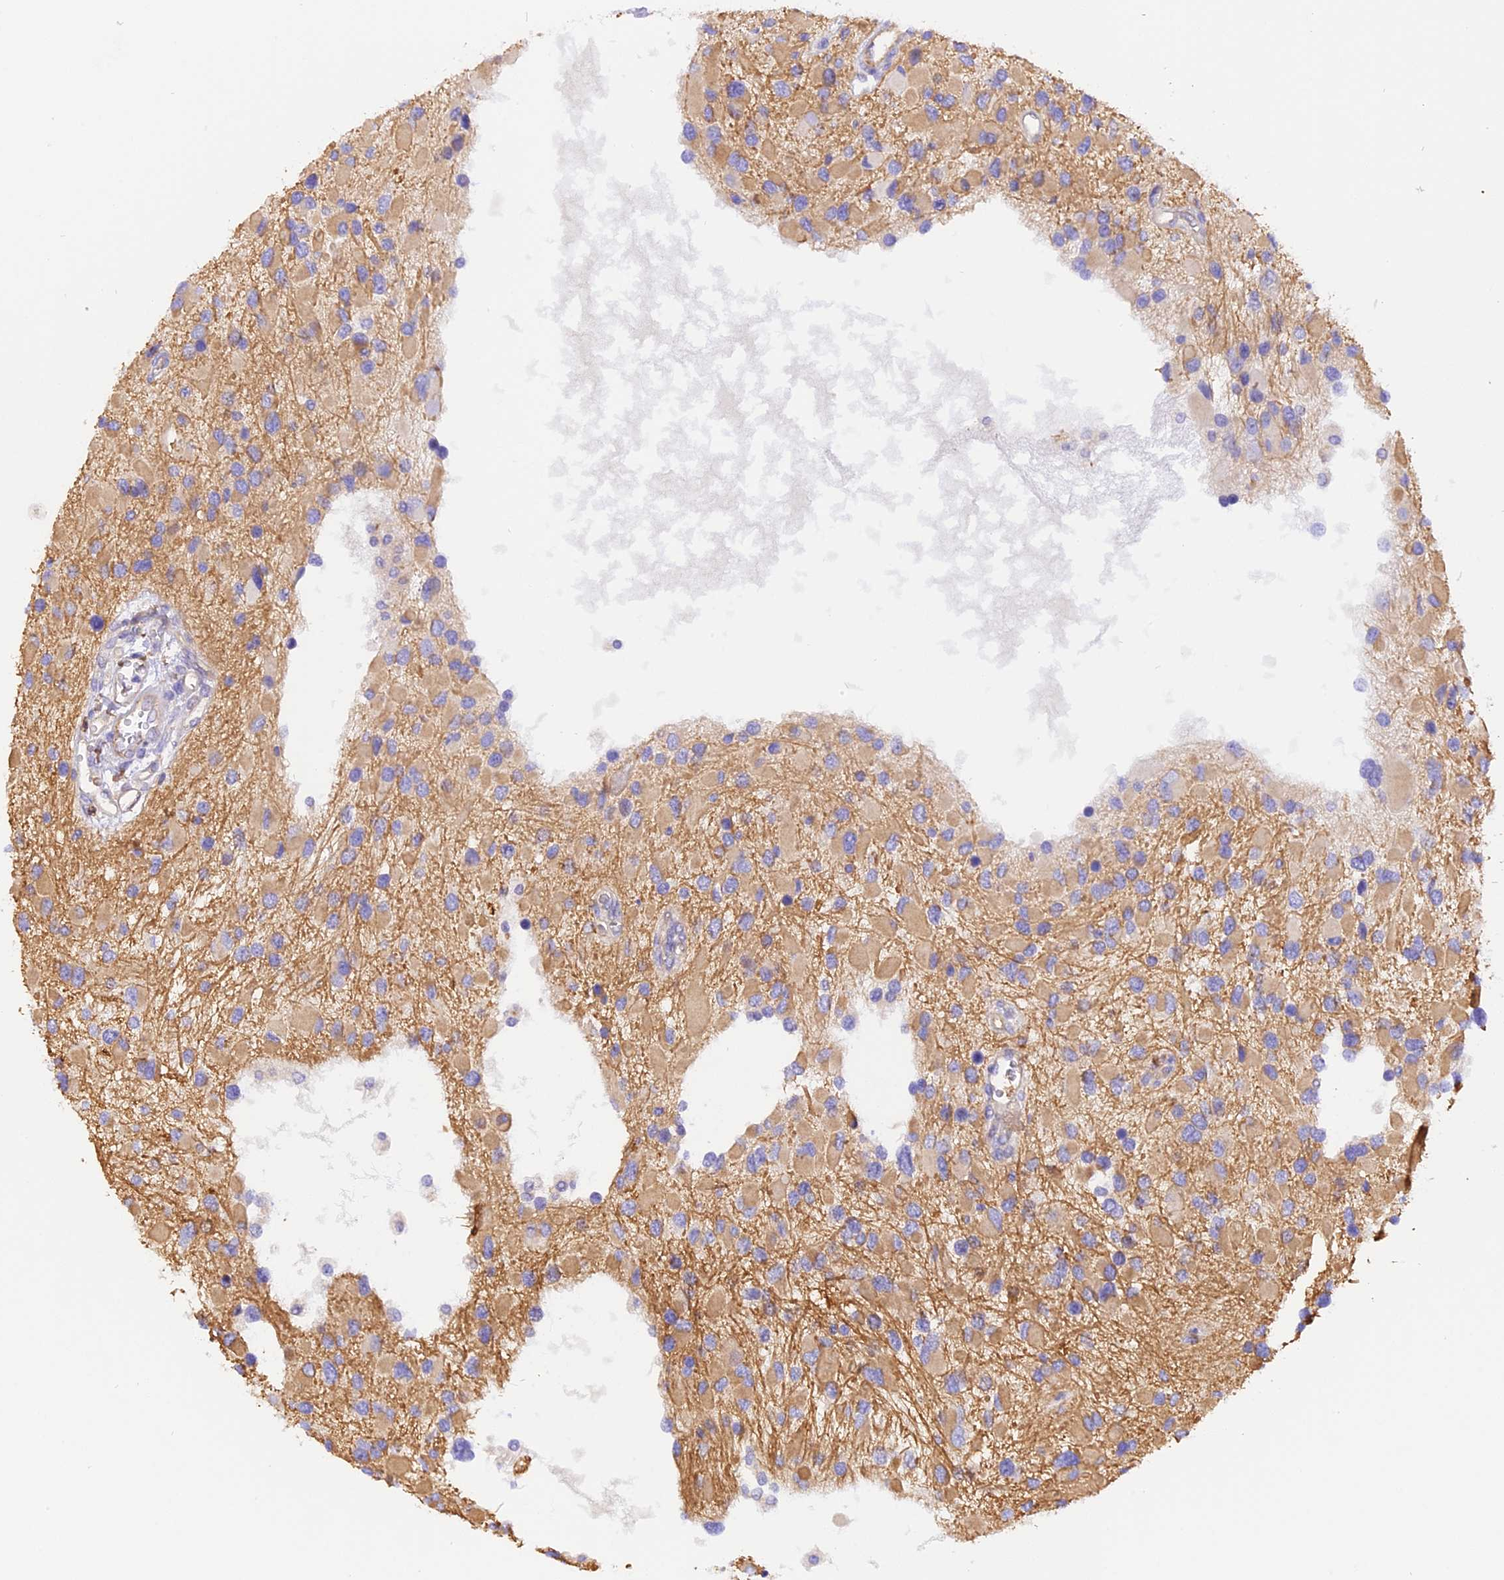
{"staining": {"intensity": "weak", "quantity": "<25%", "location": "cytoplasmic/membranous"}, "tissue": "glioma", "cell_type": "Tumor cells", "image_type": "cancer", "snomed": [{"axis": "morphology", "description": "Glioma, malignant, High grade"}, {"axis": "topography", "description": "Brain"}], "caption": "Tumor cells show no significant expression in malignant glioma (high-grade).", "gene": "FAM193A", "patient": {"sex": "male", "age": 53}}